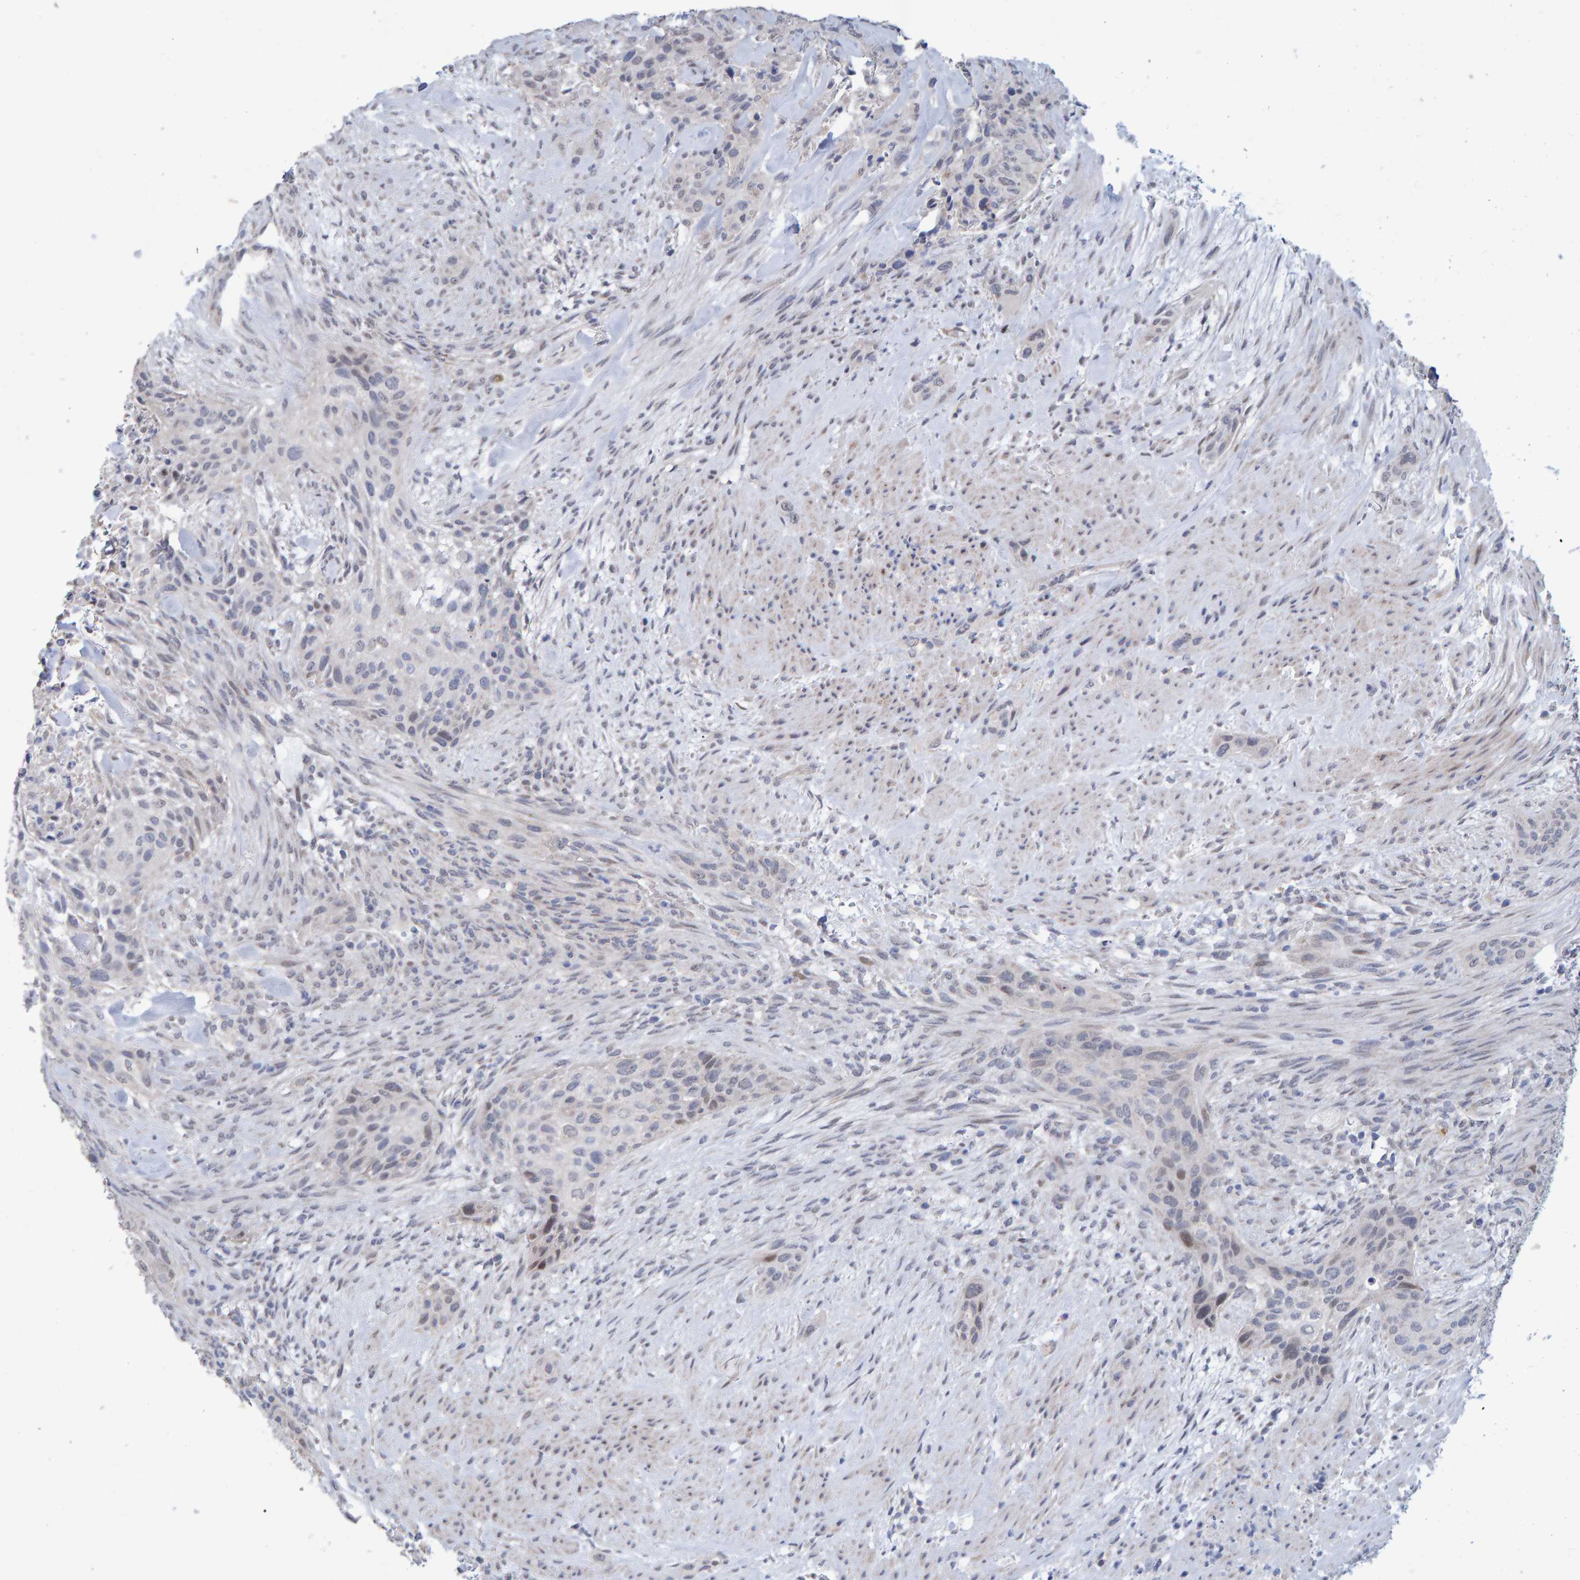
{"staining": {"intensity": "negative", "quantity": "none", "location": "none"}, "tissue": "urothelial cancer", "cell_type": "Tumor cells", "image_type": "cancer", "snomed": [{"axis": "morphology", "description": "Urothelial carcinoma, High grade"}, {"axis": "topography", "description": "Urinary bladder"}], "caption": "Human urothelial cancer stained for a protein using immunohistochemistry (IHC) reveals no positivity in tumor cells.", "gene": "USP43", "patient": {"sex": "male", "age": 35}}